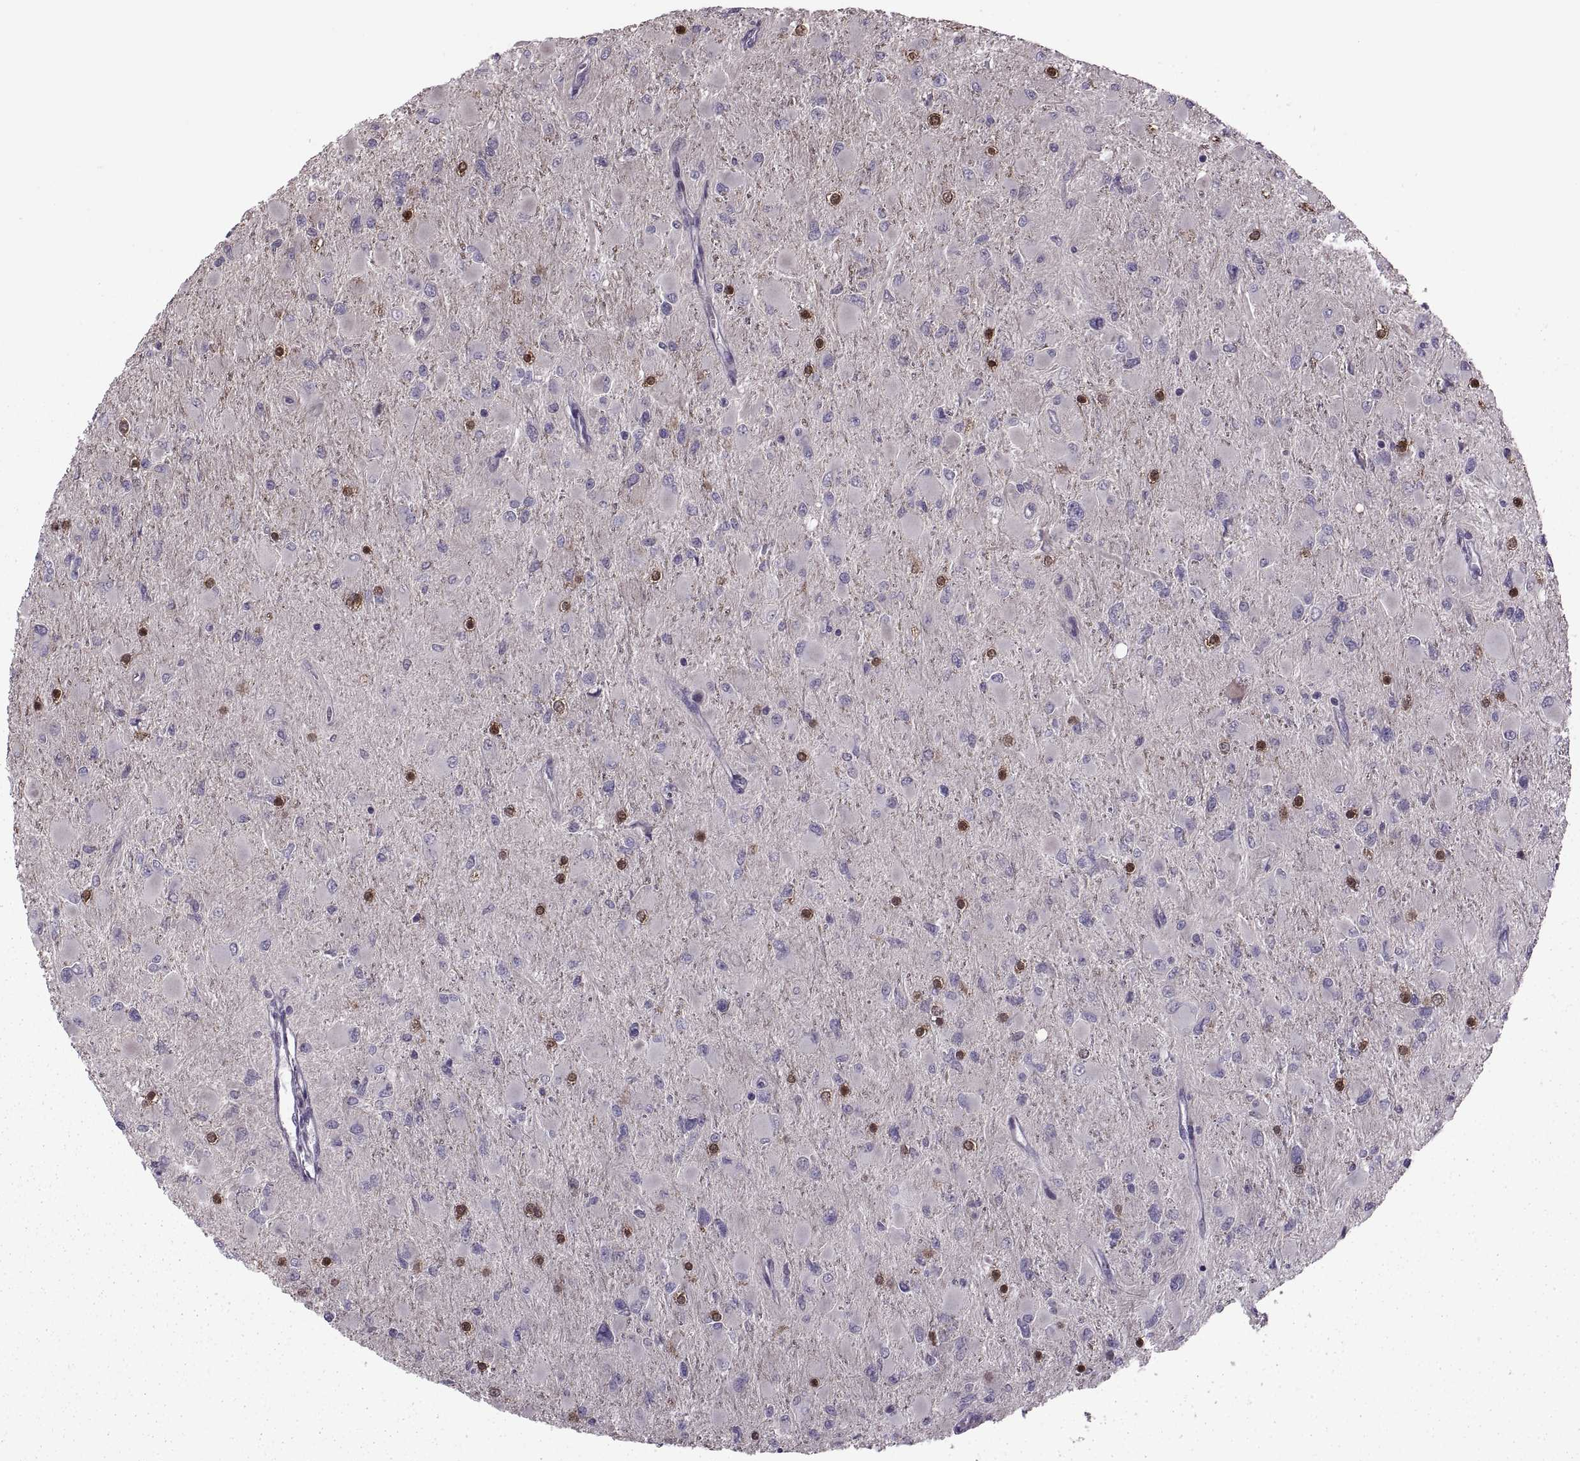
{"staining": {"intensity": "negative", "quantity": "none", "location": "none"}, "tissue": "glioma", "cell_type": "Tumor cells", "image_type": "cancer", "snomed": [{"axis": "morphology", "description": "Glioma, malignant, High grade"}, {"axis": "topography", "description": "Cerebral cortex"}], "caption": "Immunohistochemistry of human high-grade glioma (malignant) shows no expression in tumor cells. Nuclei are stained in blue.", "gene": "ODF3", "patient": {"sex": "female", "age": 36}}